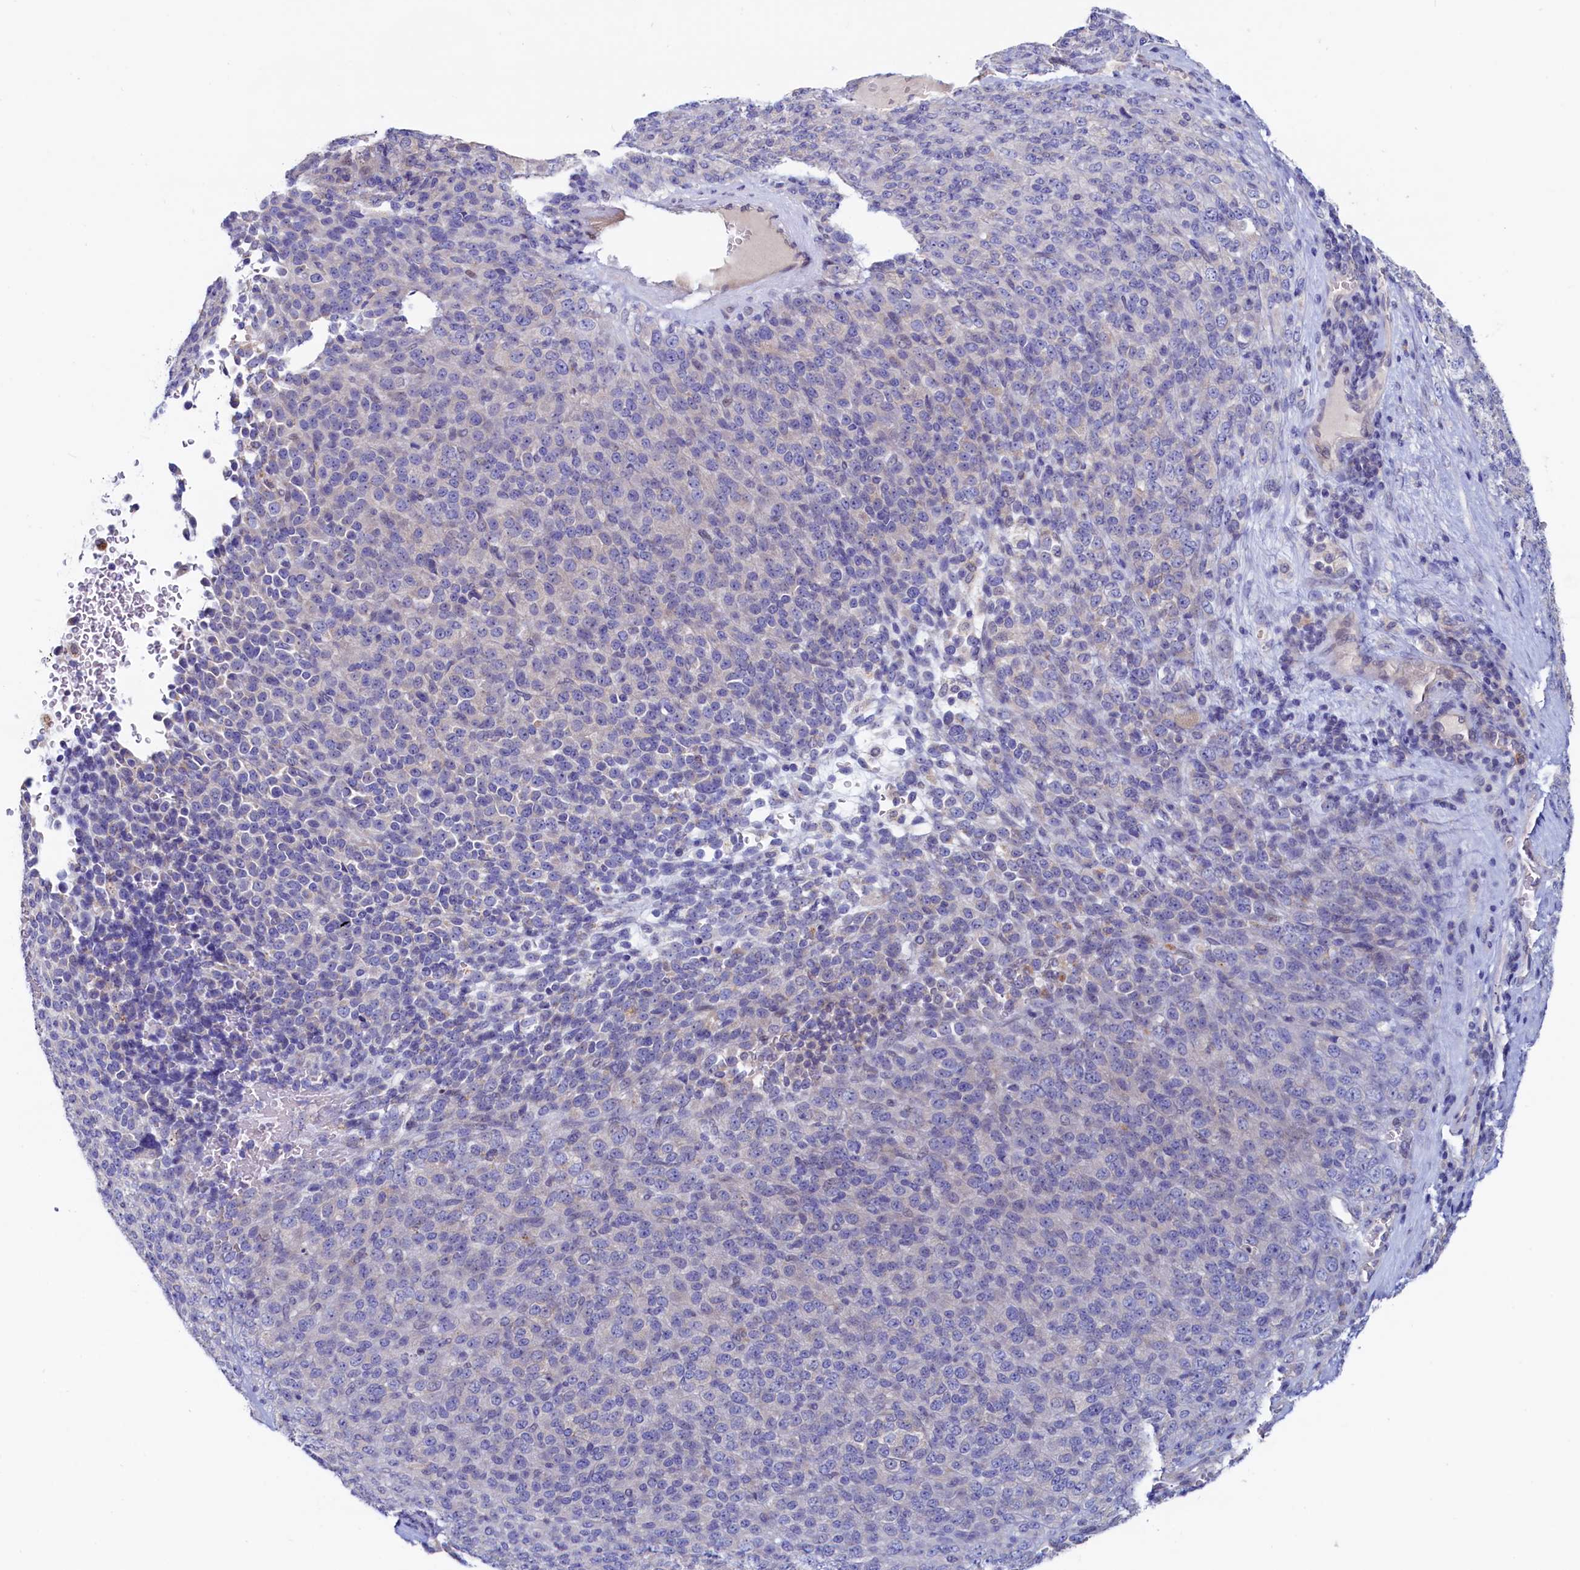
{"staining": {"intensity": "negative", "quantity": "none", "location": "none"}, "tissue": "melanoma", "cell_type": "Tumor cells", "image_type": "cancer", "snomed": [{"axis": "morphology", "description": "Malignant melanoma, Metastatic site"}, {"axis": "topography", "description": "Brain"}], "caption": "The immunohistochemistry histopathology image has no significant staining in tumor cells of malignant melanoma (metastatic site) tissue. (DAB (3,3'-diaminobenzidine) immunohistochemistry, high magnification).", "gene": "ASTE1", "patient": {"sex": "female", "age": 56}}